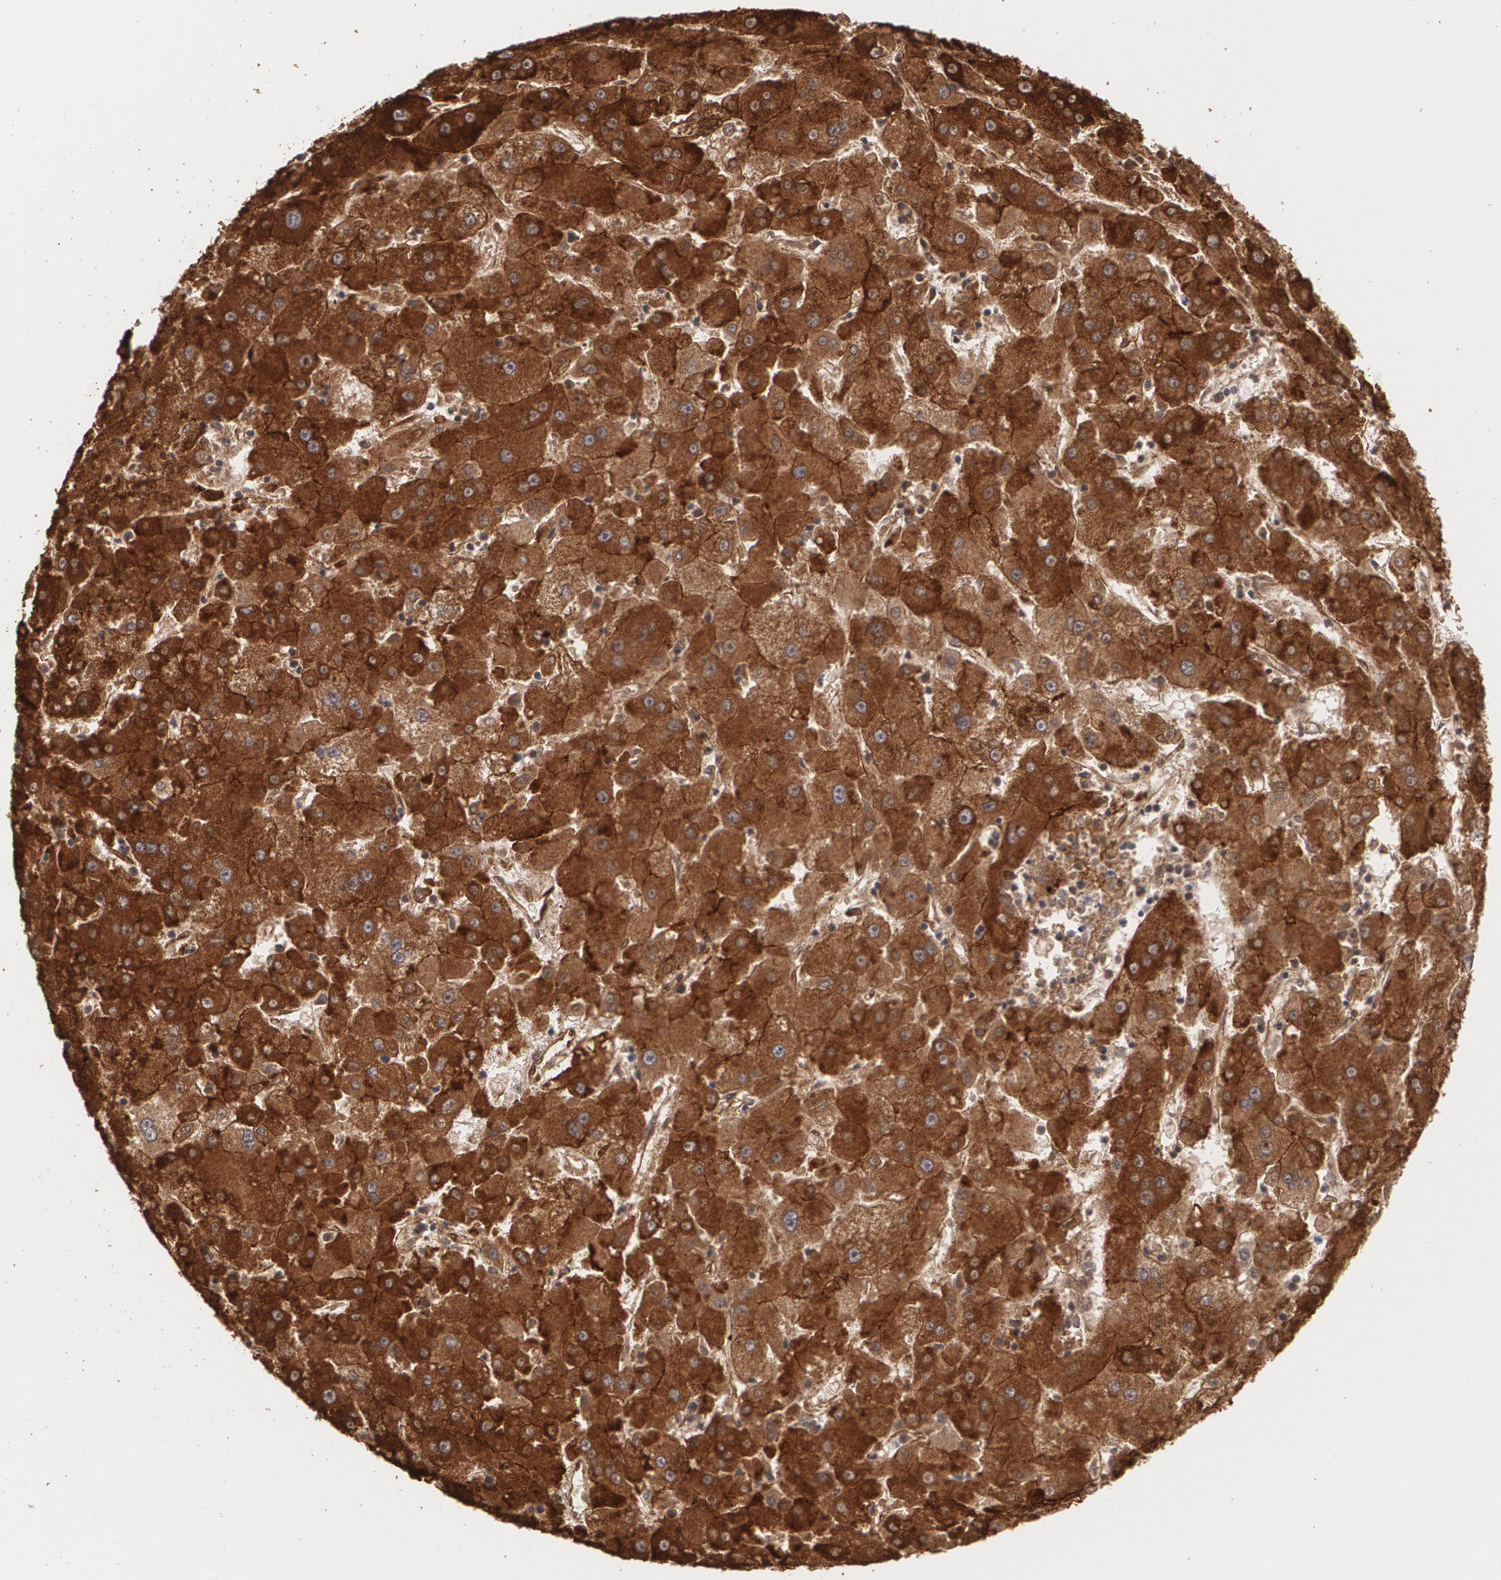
{"staining": {"intensity": "strong", "quantity": ">75%", "location": "cytoplasmic/membranous"}, "tissue": "liver cancer", "cell_type": "Tumor cells", "image_type": "cancer", "snomed": [{"axis": "morphology", "description": "Carcinoma, Hepatocellular, NOS"}, {"axis": "topography", "description": "Liver"}], "caption": "This histopathology image displays immunohistochemistry (IHC) staining of human liver cancer (hepatocellular carcinoma), with high strong cytoplasmic/membranous expression in about >75% of tumor cells.", "gene": "TJP1", "patient": {"sex": "male", "age": 72}}